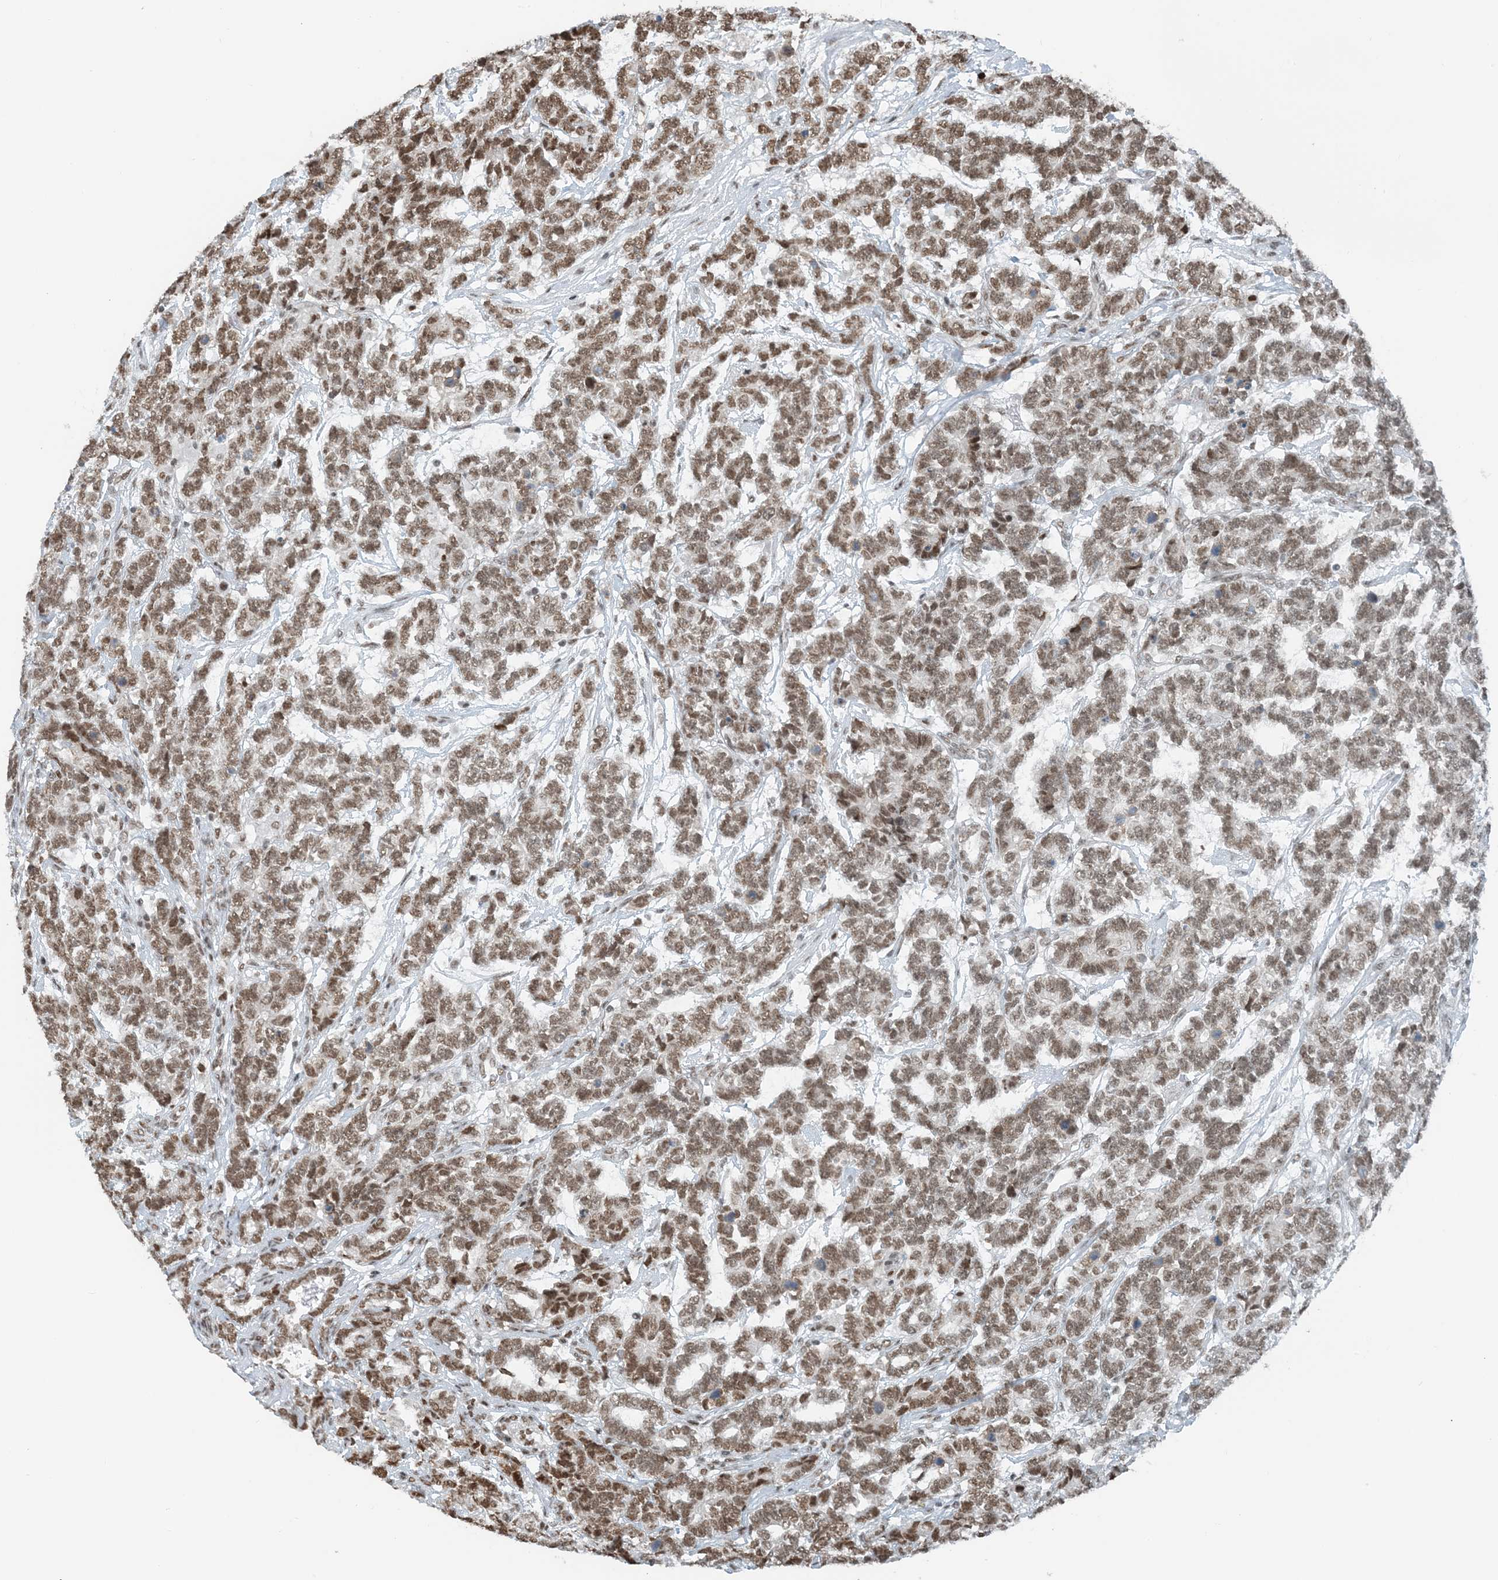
{"staining": {"intensity": "moderate", "quantity": ">75%", "location": "nuclear"}, "tissue": "testis cancer", "cell_type": "Tumor cells", "image_type": "cancer", "snomed": [{"axis": "morphology", "description": "Carcinoma, Embryonal, NOS"}, {"axis": "topography", "description": "Testis"}], "caption": "Human testis embryonal carcinoma stained with a brown dye shows moderate nuclear positive expression in approximately >75% of tumor cells.", "gene": "ZNF500", "patient": {"sex": "male", "age": 26}}